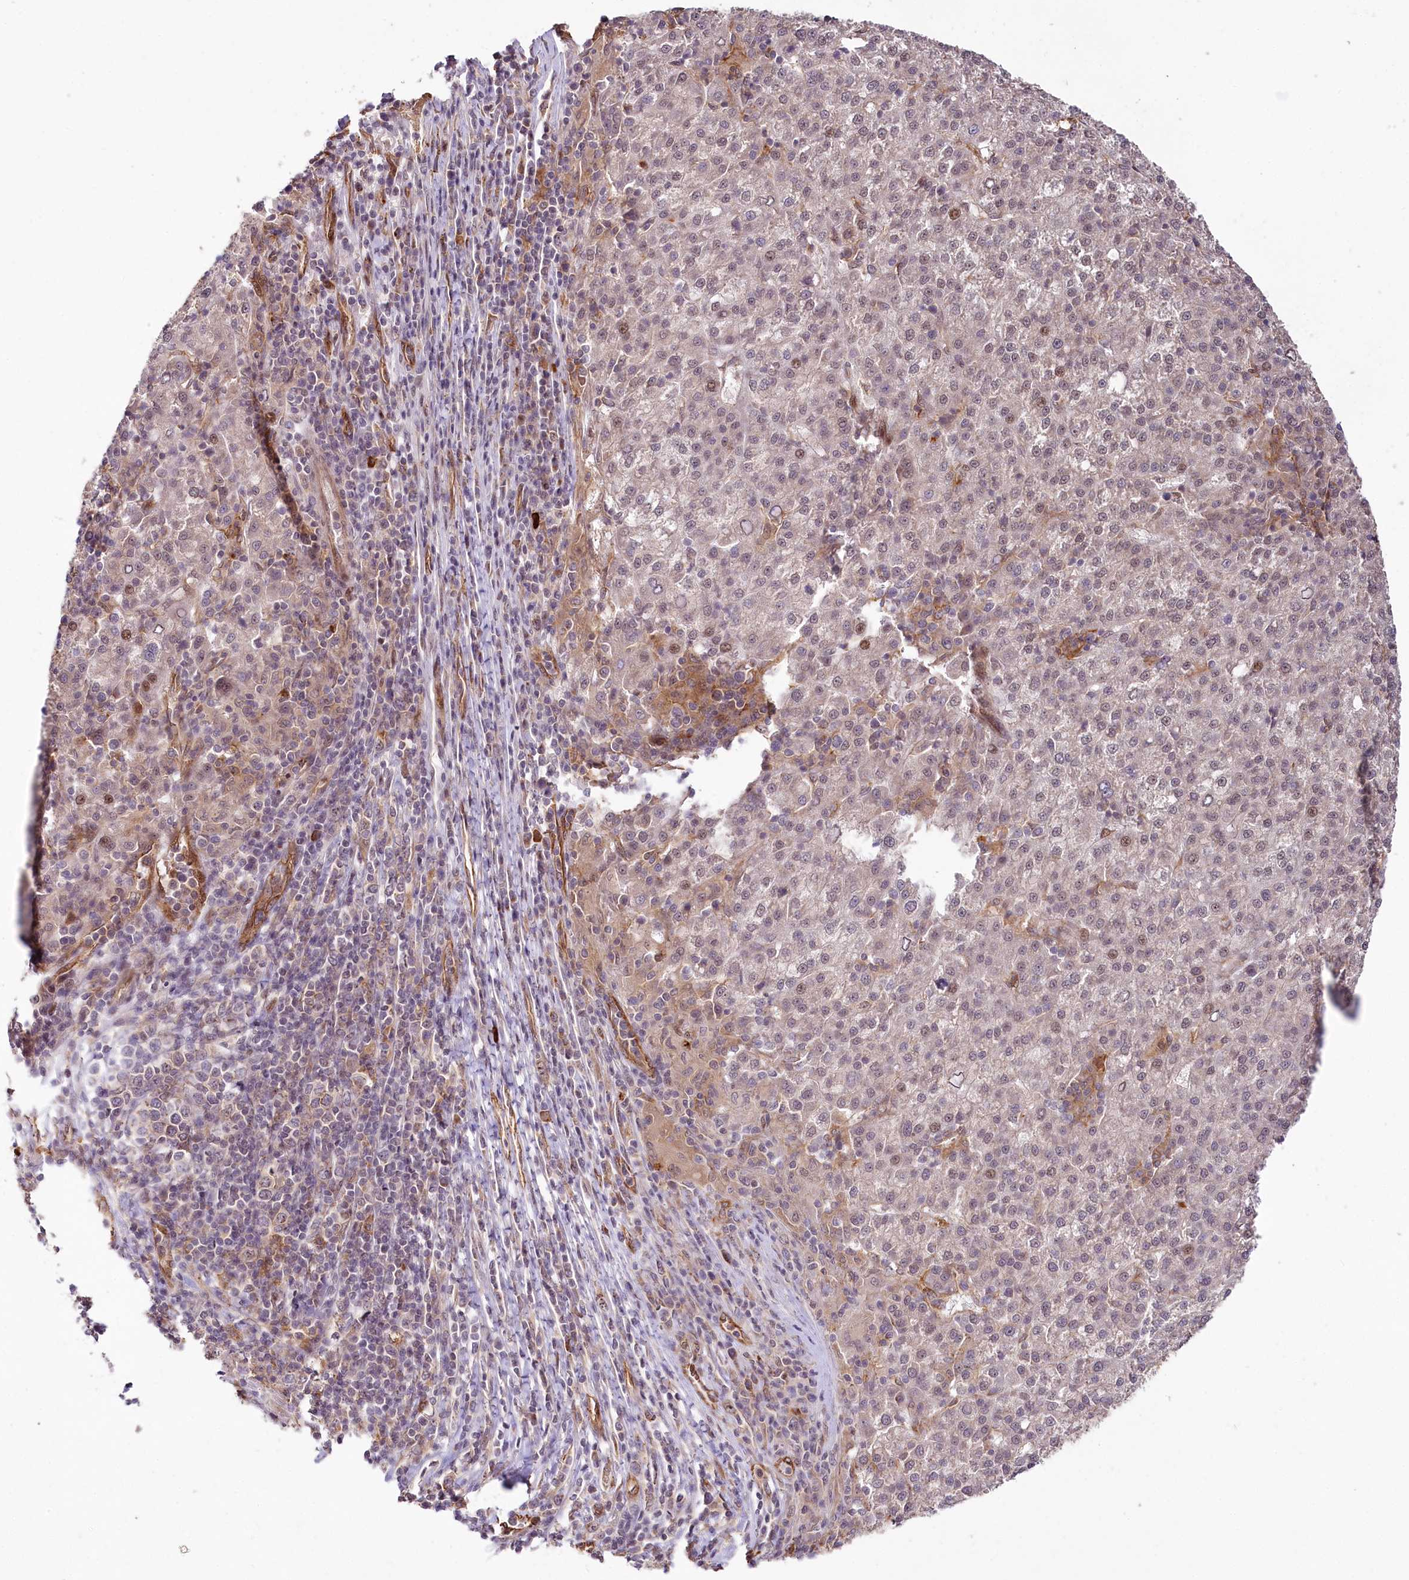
{"staining": {"intensity": "moderate", "quantity": "<25%", "location": "nuclear"}, "tissue": "liver cancer", "cell_type": "Tumor cells", "image_type": "cancer", "snomed": [{"axis": "morphology", "description": "Carcinoma, Hepatocellular, NOS"}, {"axis": "topography", "description": "Liver"}], "caption": "Immunohistochemical staining of liver cancer exhibits moderate nuclear protein expression in approximately <25% of tumor cells.", "gene": "ALKBH8", "patient": {"sex": "female", "age": 58}}